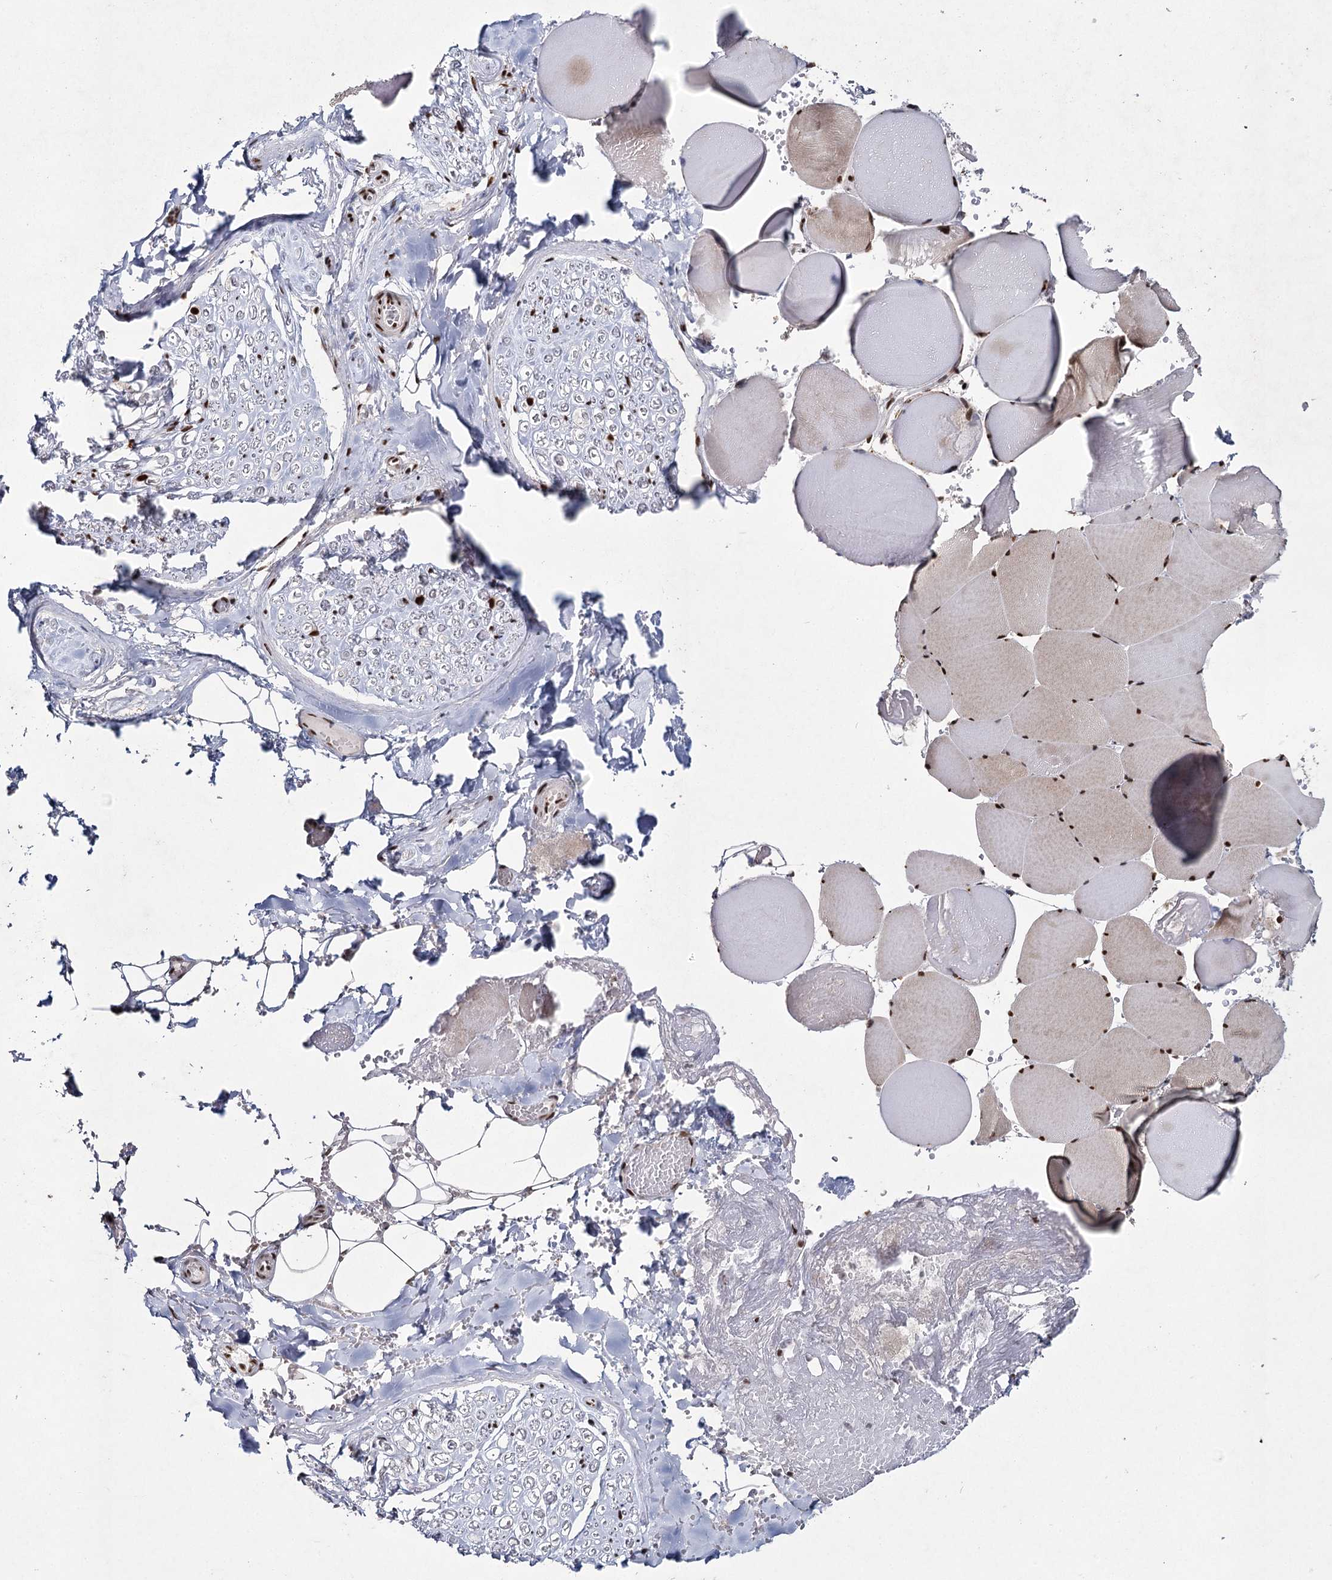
{"staining": {"intensity": "strong", "quantity": ">75%", "location": "nuclear"}, "tissue": "adipose tissue", "cell_type": "Adipocytes", "image_type": "normal", "snomed": [{"axis": "morphology", "description": "Normal tissue, NOS"}, {"axis": "topography", "description": "Skeletal muscle"}, {"axis": "topography", "description": "Peripheral nerve tissue"}], "caption": "Protein staining of normal adipose tissue displays strong nuclear staining in approximately >75% of adipocytes.", "gene": "SCAF8", "patient": {"sex": "female", "age": 55}}